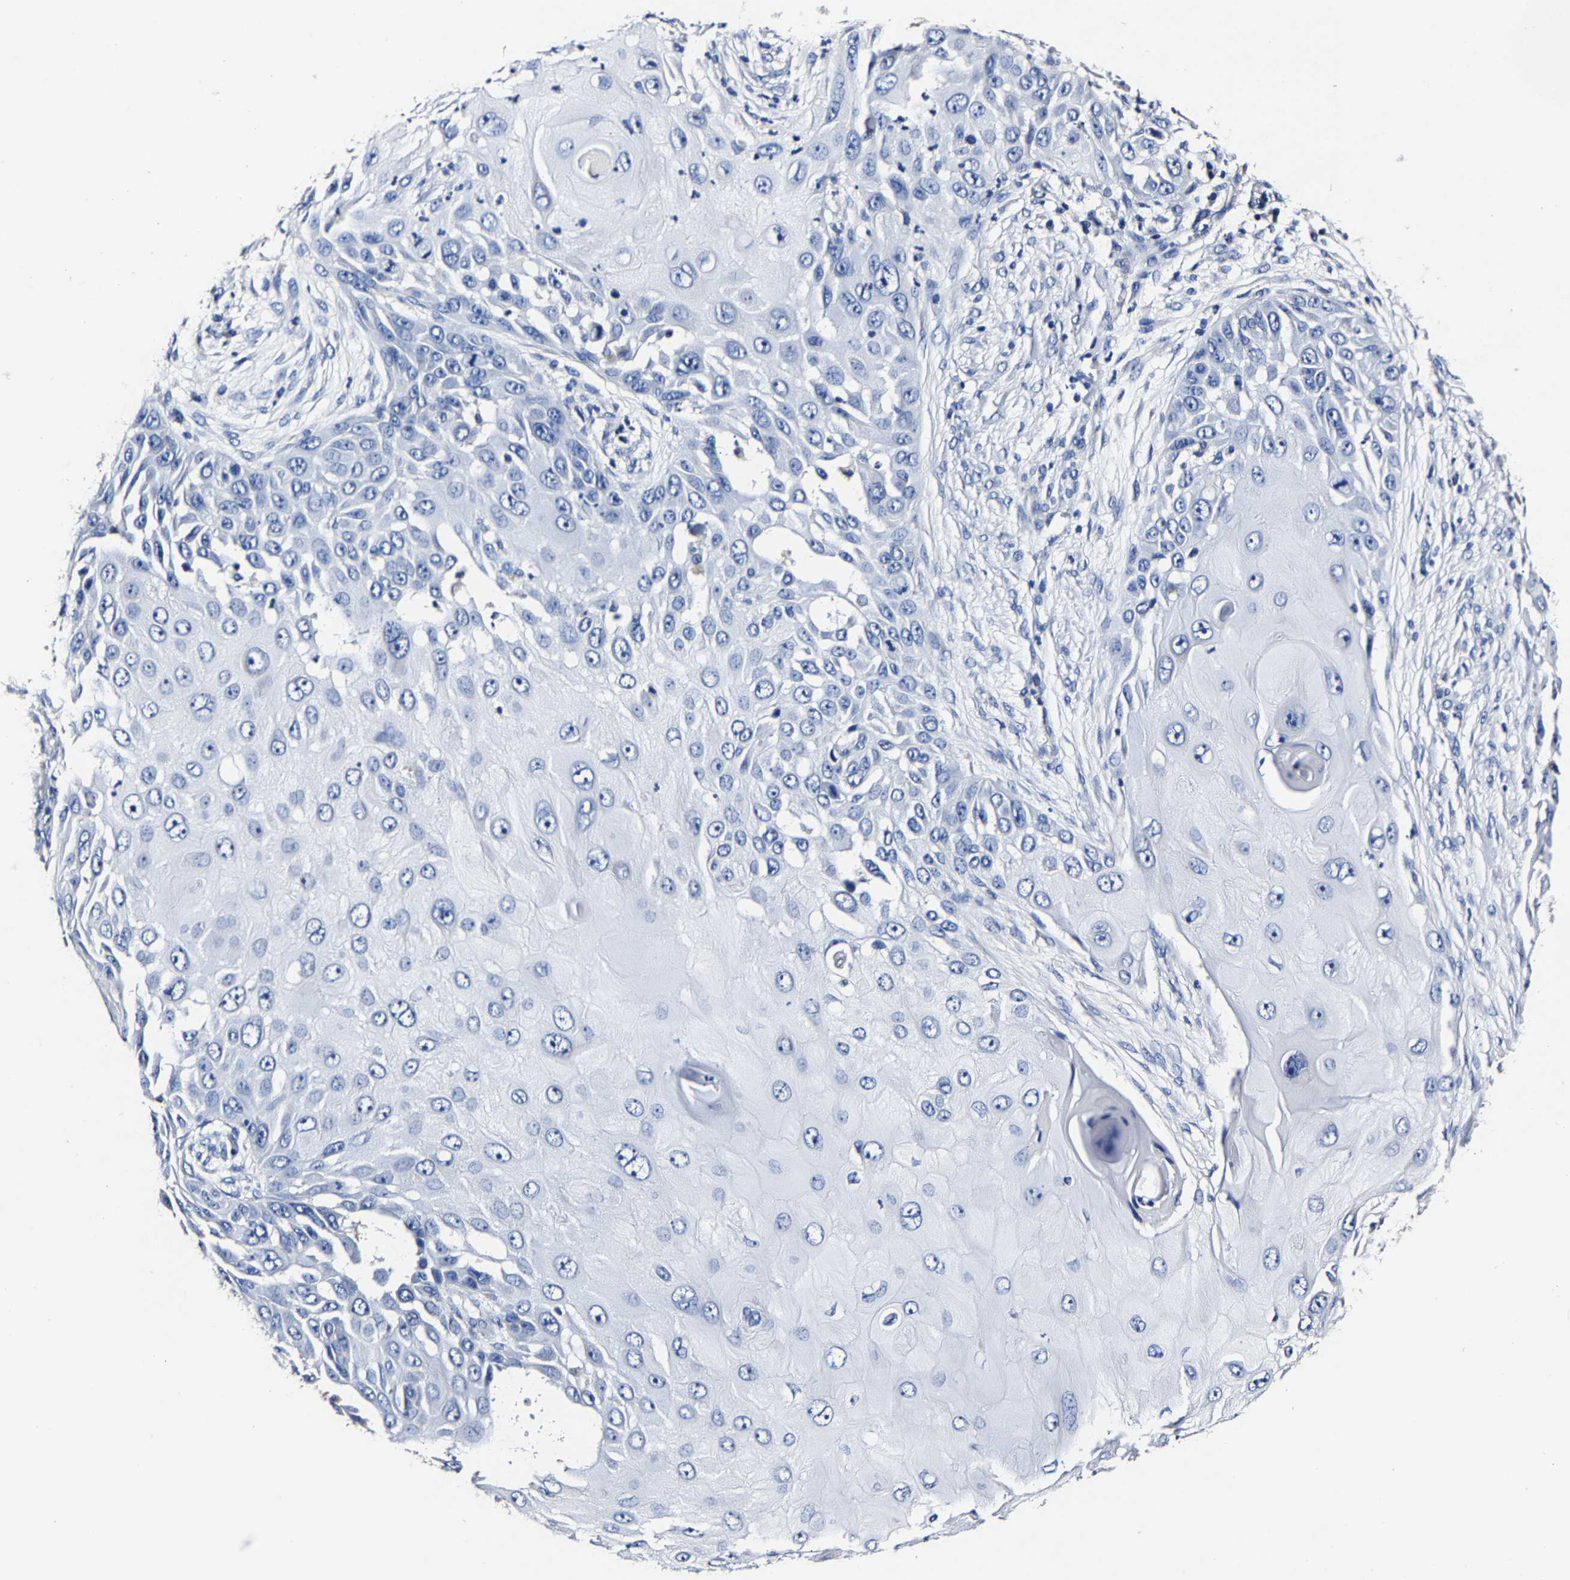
{"staining": {"intensity": "negative", "quantity": "none", "location": "none"}, "tissue": "skin cancer", "cell_type": "Tumor cells", "image_type": "cancer", "snomed": [{"axis": "morphology", "description": "Squamous cell carcinoma, NOS"}, {"axis": "topography", "description": "Skin"}], "caption": "DAB (3,3'-diaminobenzidine) immunohistochemical staining of human skin cancer (squamous cell carcinoma) displays no significant positivity in tumor cells.", "gene": "AKAP4", "patient": {"sex": "female", "age": 44}}